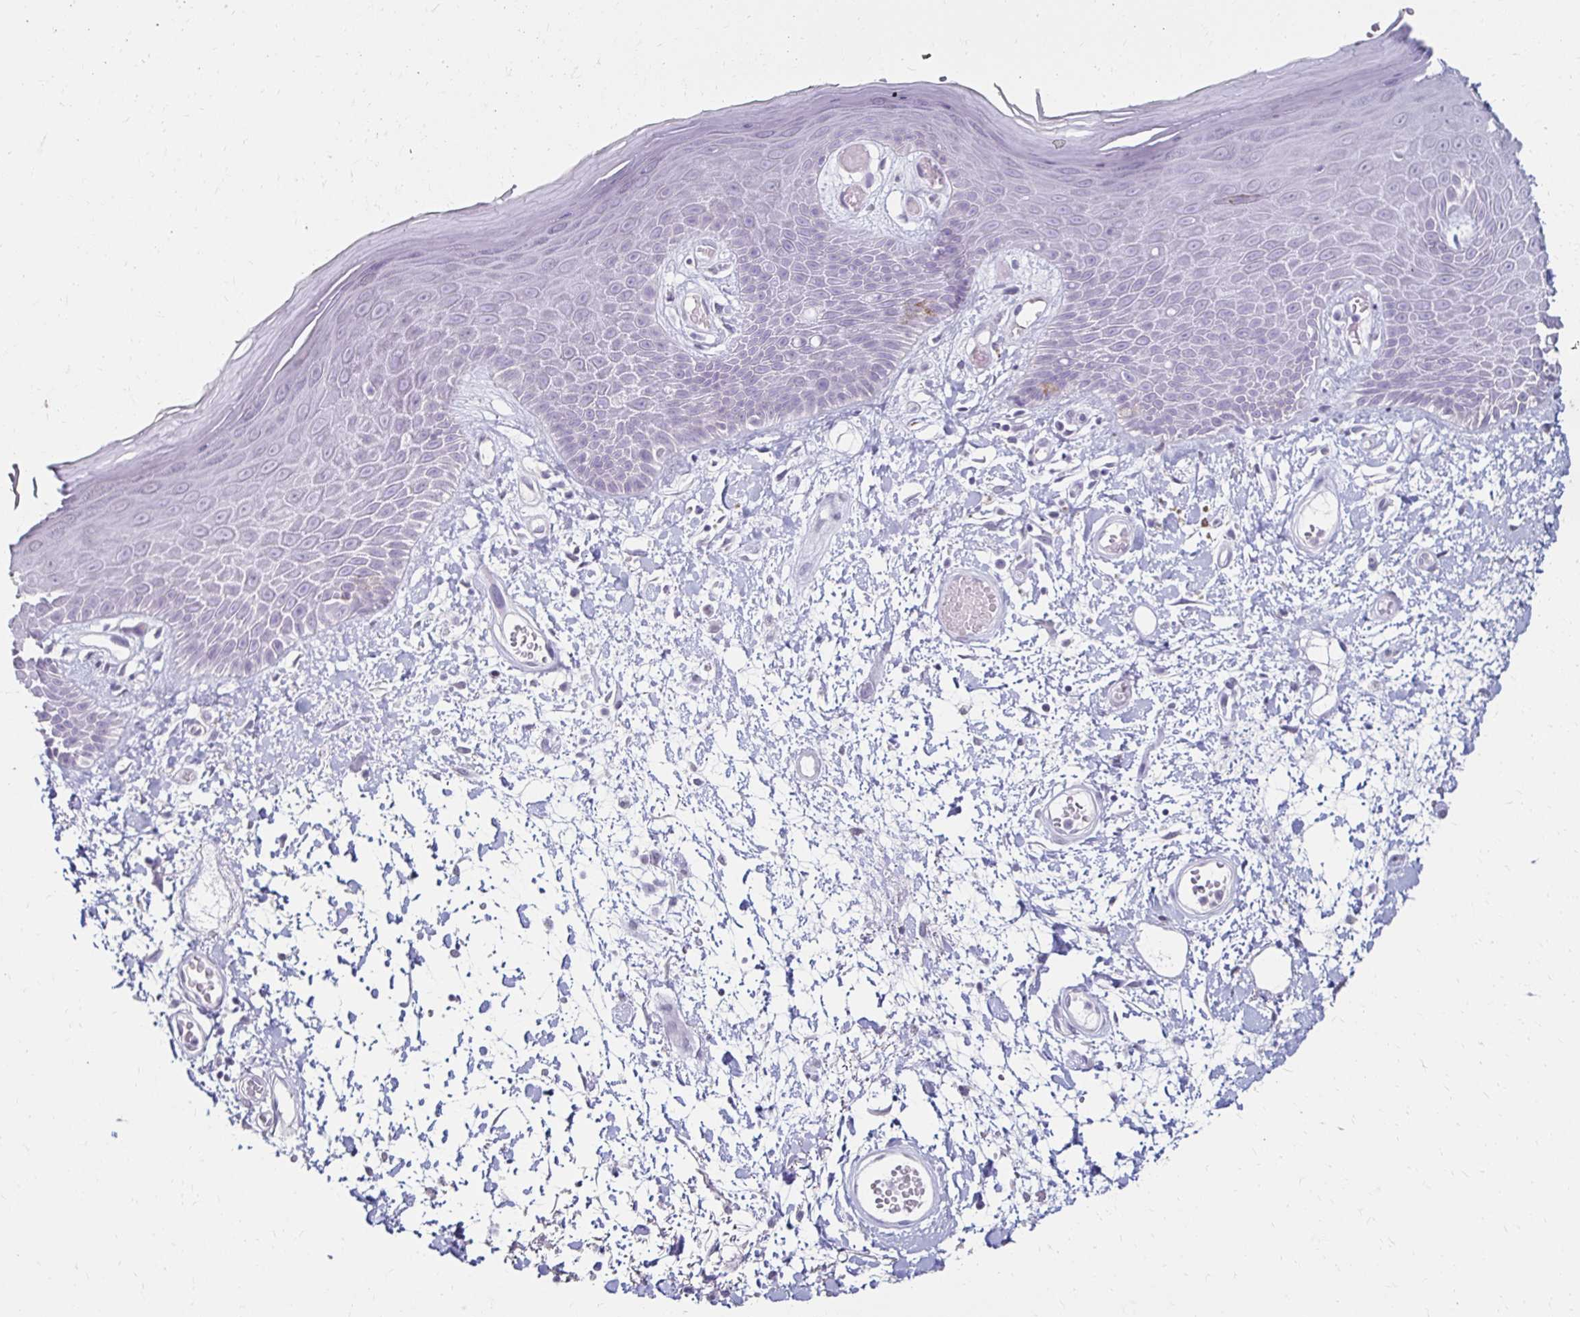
{"staining": {"intensity": "negative", "quantity": "none", "location": "none"}, "tissue": "skin", "cell_type": "Epidermal cells", "image_type": "normal", "snomed": [{"axis": "morphology", "description": "Normal tissue, NOS"}, {"axis": "topography", "description": "Anal"}, {"axis": "topography", "description": "Peripheral nerve tissue"}], "caption": "Human skin stained for a protein using IHC shows no expression in epidermal cells.", "gene": "TOMM34", "patient": {"sex": "male", "age": 78}}